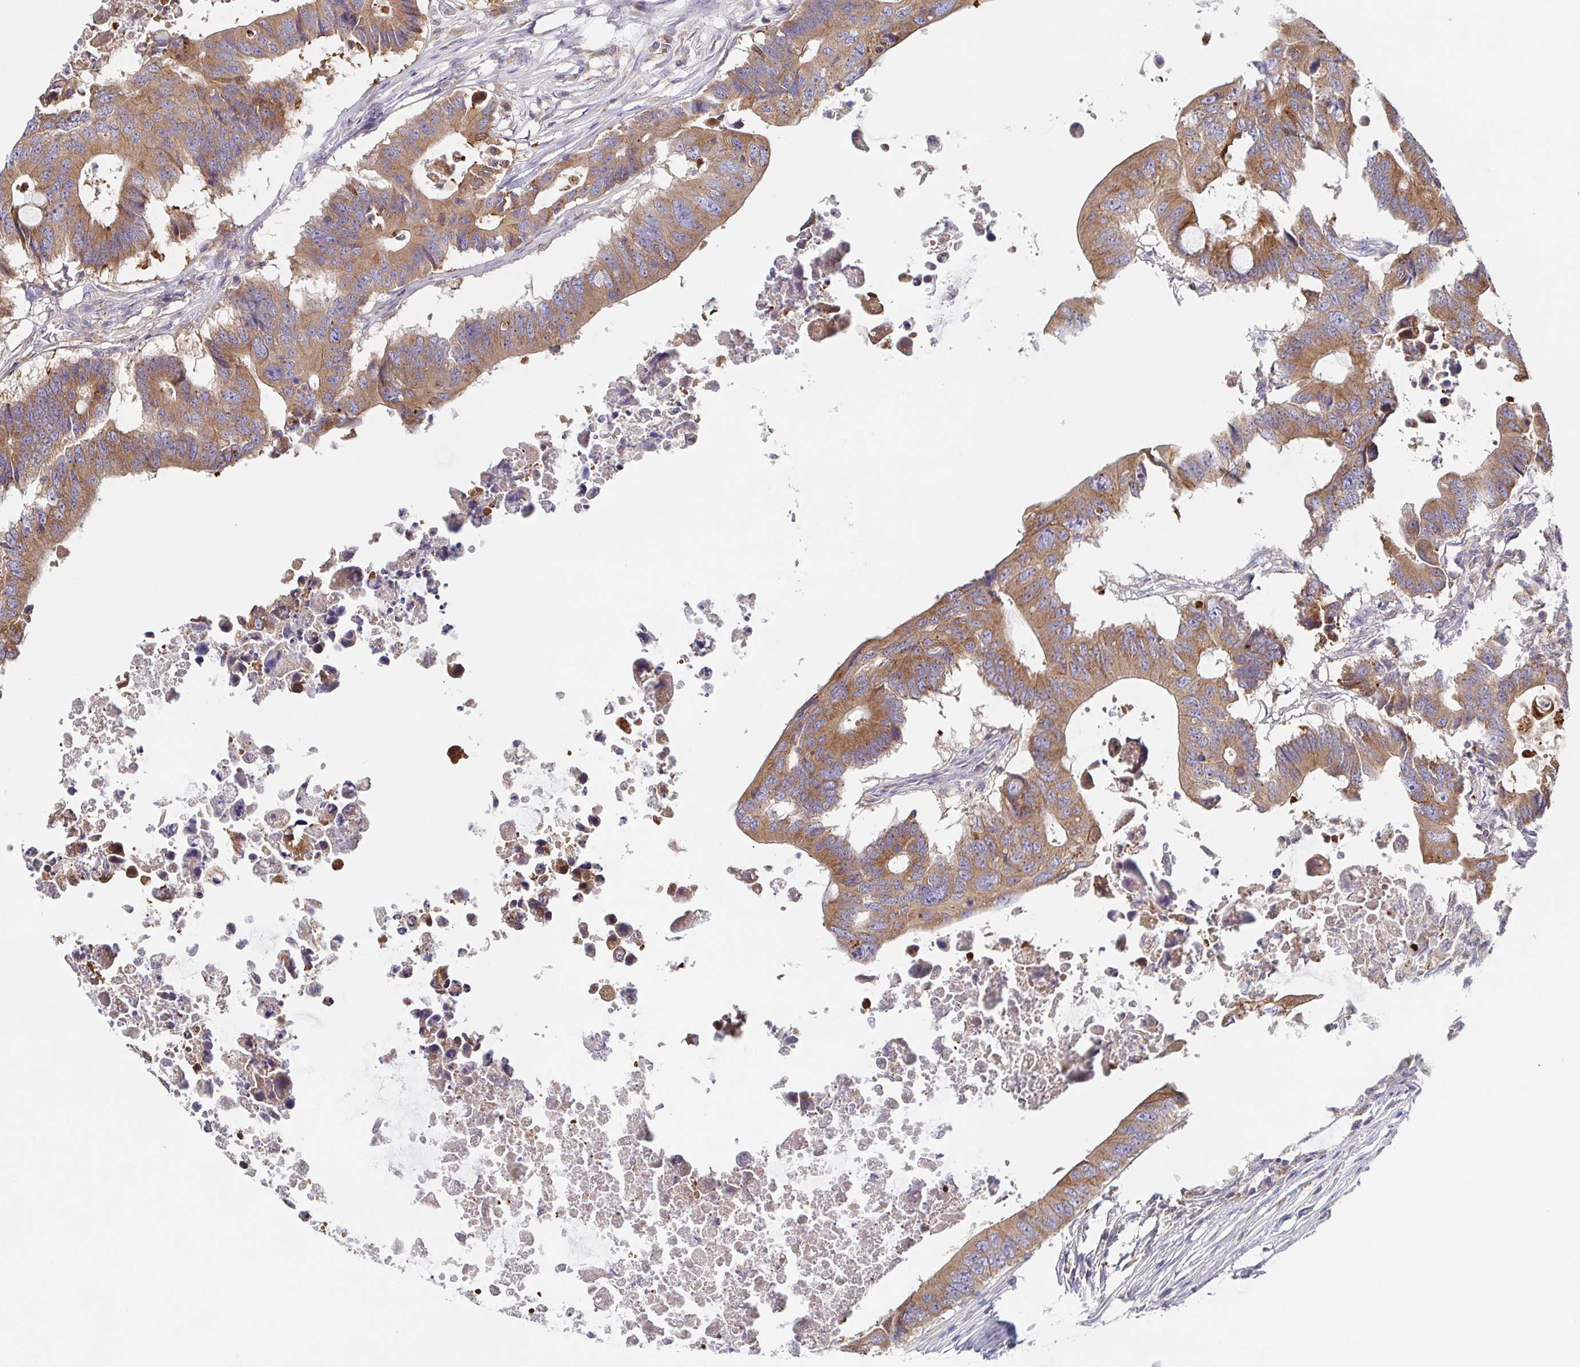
{"staining": {"intensity": "moderate", "quantity": ">75%", "location": "cytoplasmic/membranous"}, "tissue": "colorectal cancer", "cell_type": "Tumor cells", "image_type": "cancer", "snomed": [{"axis": "morphology", "description": "Adenocarcinoma, NOS"}, {"axis": "topography", "description": "Colon"}], "caption": "Immunohistochemistry (IHC) photomicrograph of colorectal adenocarcinoma stained for a protein (brown), which demonstrates medium levels of moderate cytoplasmic/membranous staining in approximately >75% of tumor cells.", "gene": "TUFT1", "patient": {"sex": "male", "age": 71}}